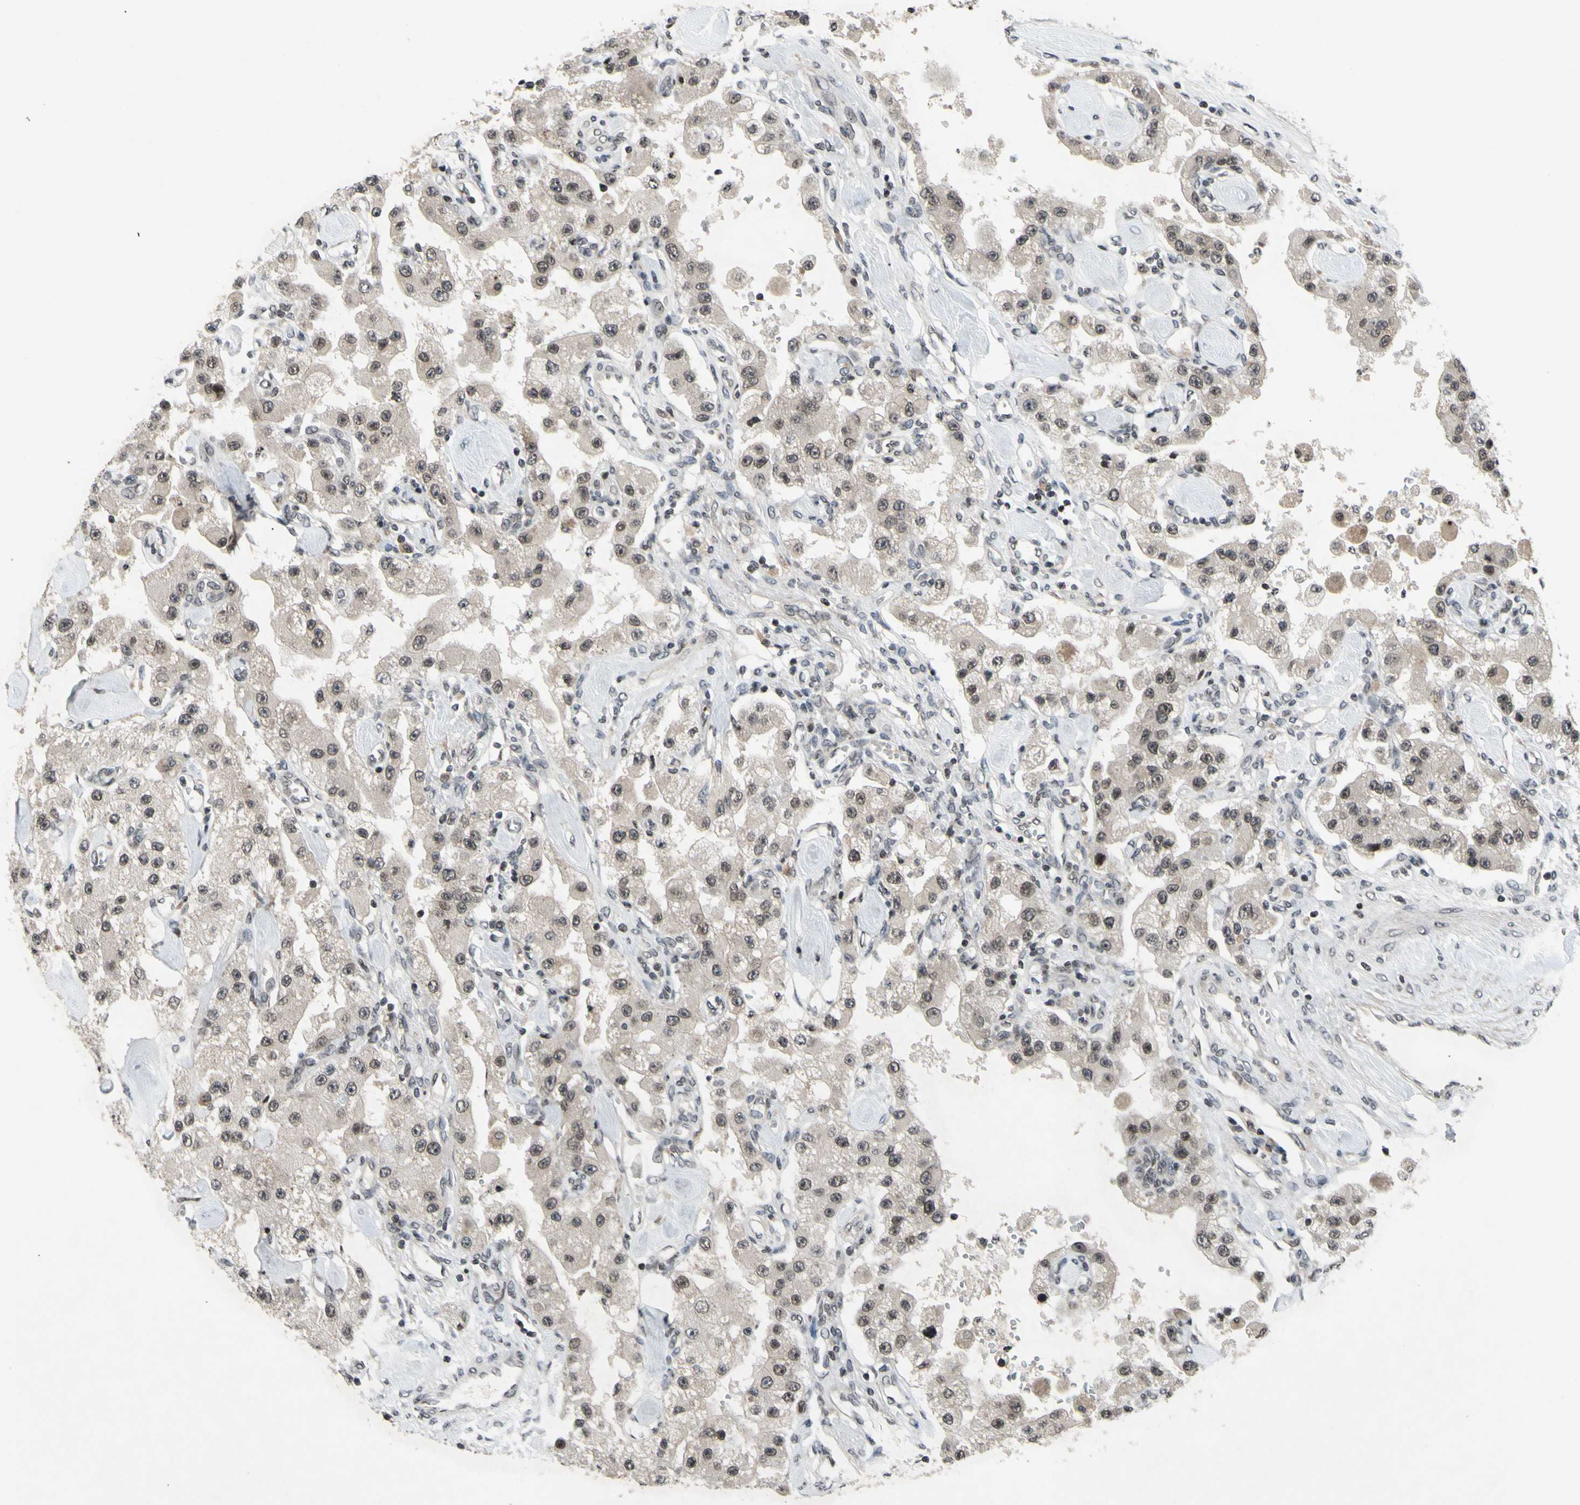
{"staining": {"intensity": "weak", "quantity": ">75%", "location": "cytoplasmic/membranous,nuclear"}, "tissue": "carcinoid", "cell_type": "Tumor cells", "image_type": "cancer", "snomed": [{"axis": "morphology", "description": "Carcinoid, malignant, NOS"}, {"axis": "topography", "description": "Pancreas"}], "caption": "Malignant carcinoid tissue exhibits weak cytoplasmic/membranous and nuclear expression in about >75% of tumor cells", "gene": "XPO1", "patient": {"sex": "male", "age": 41}}